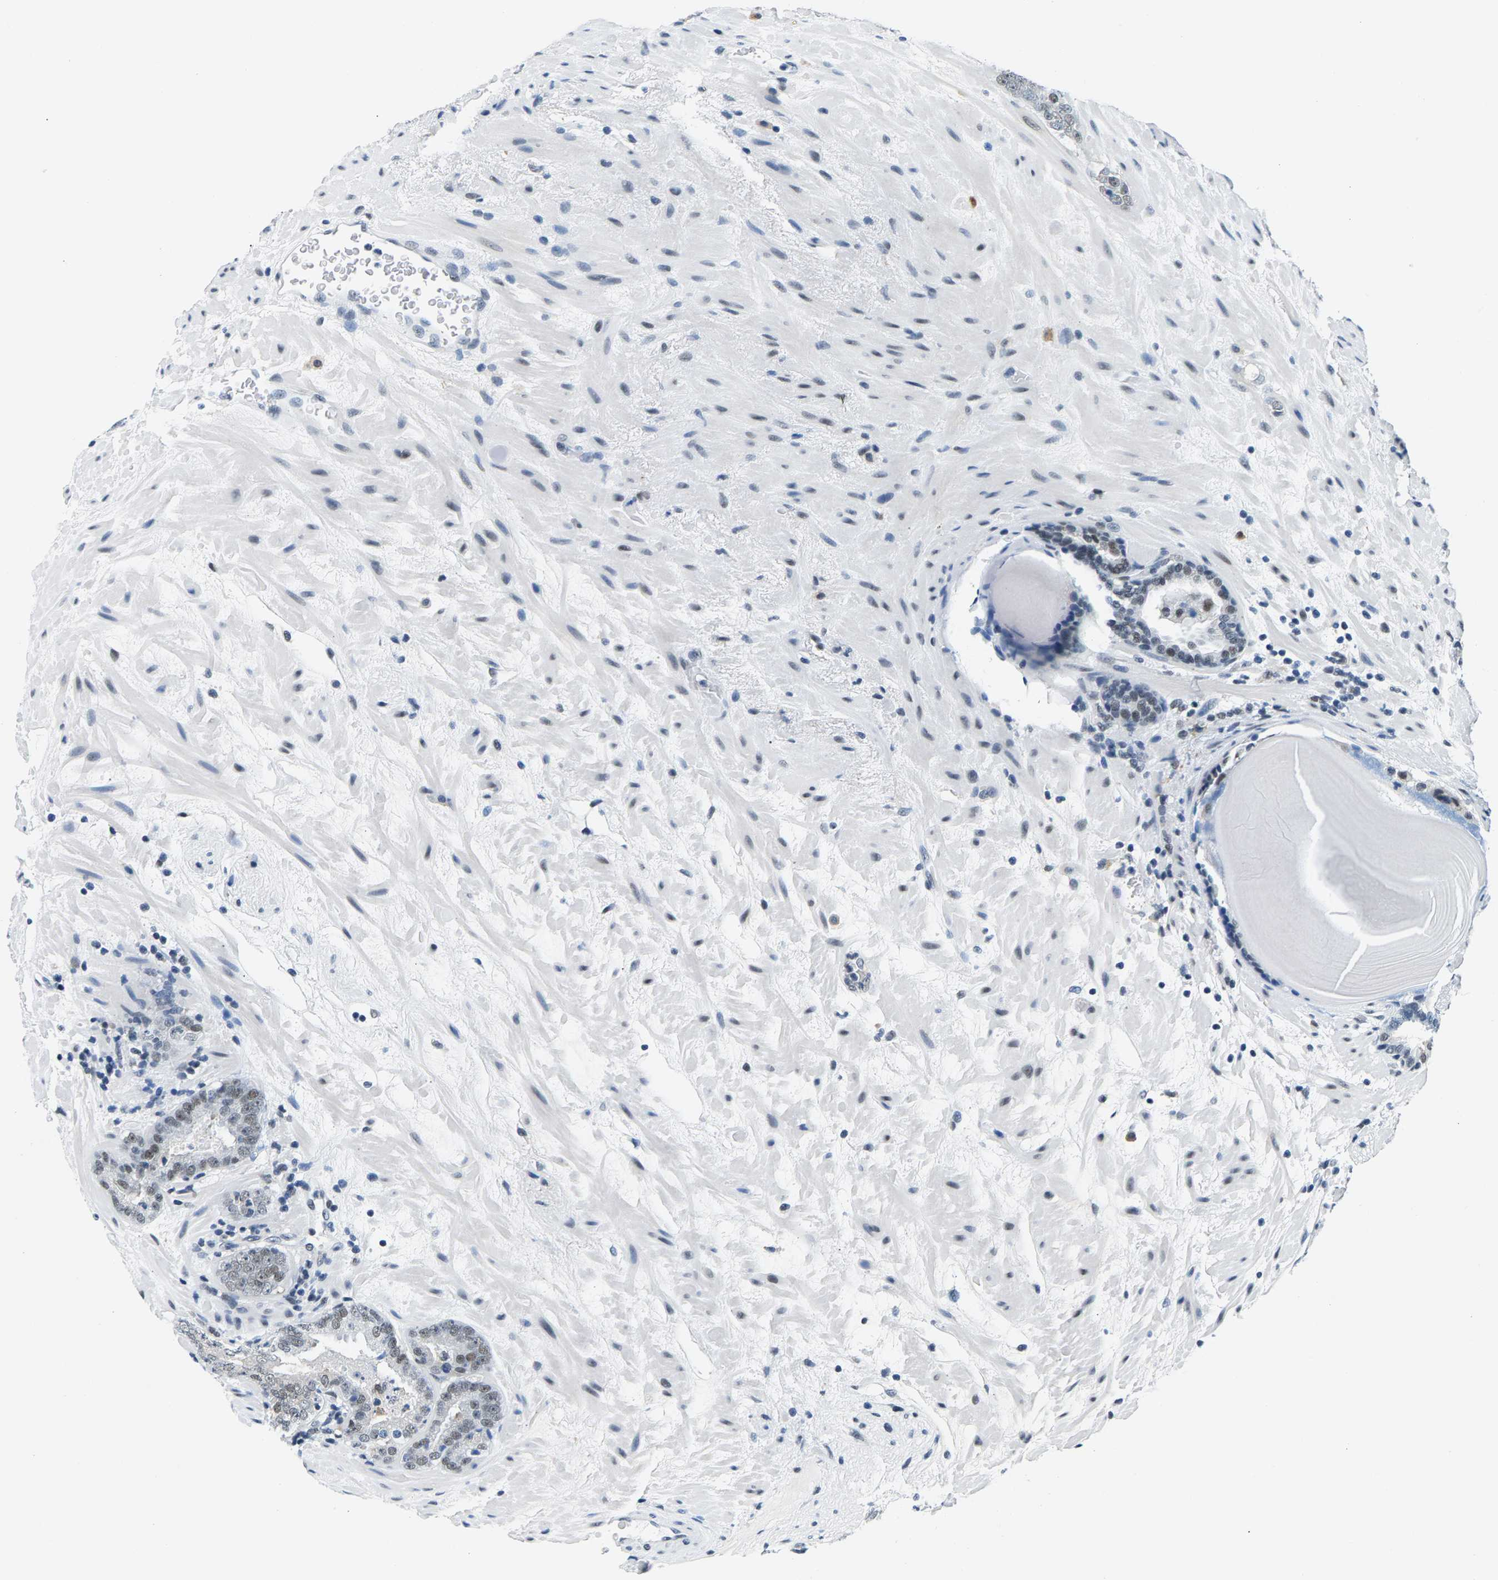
{"staining": {"intensity": "weak", "quantity": "<25%", "location": "nuclear"}, "tissue": "prostate cancer", "cell_type": "Tumor cells", "image_type": "cancer", "snomed": [{"axis": "morphology", "description": "Adenocarcinoma, Low grade"}, {"axis": "topography", "description": "Prostate"}], "caption": "This micrograph is of prostate cancer stained with IHC to label a protein in brown with the nuclei are counter-stained blue. There is no expression in tumor cells.", "gene": "ATF2", "patient": {"sex": "male", "age": 69}}